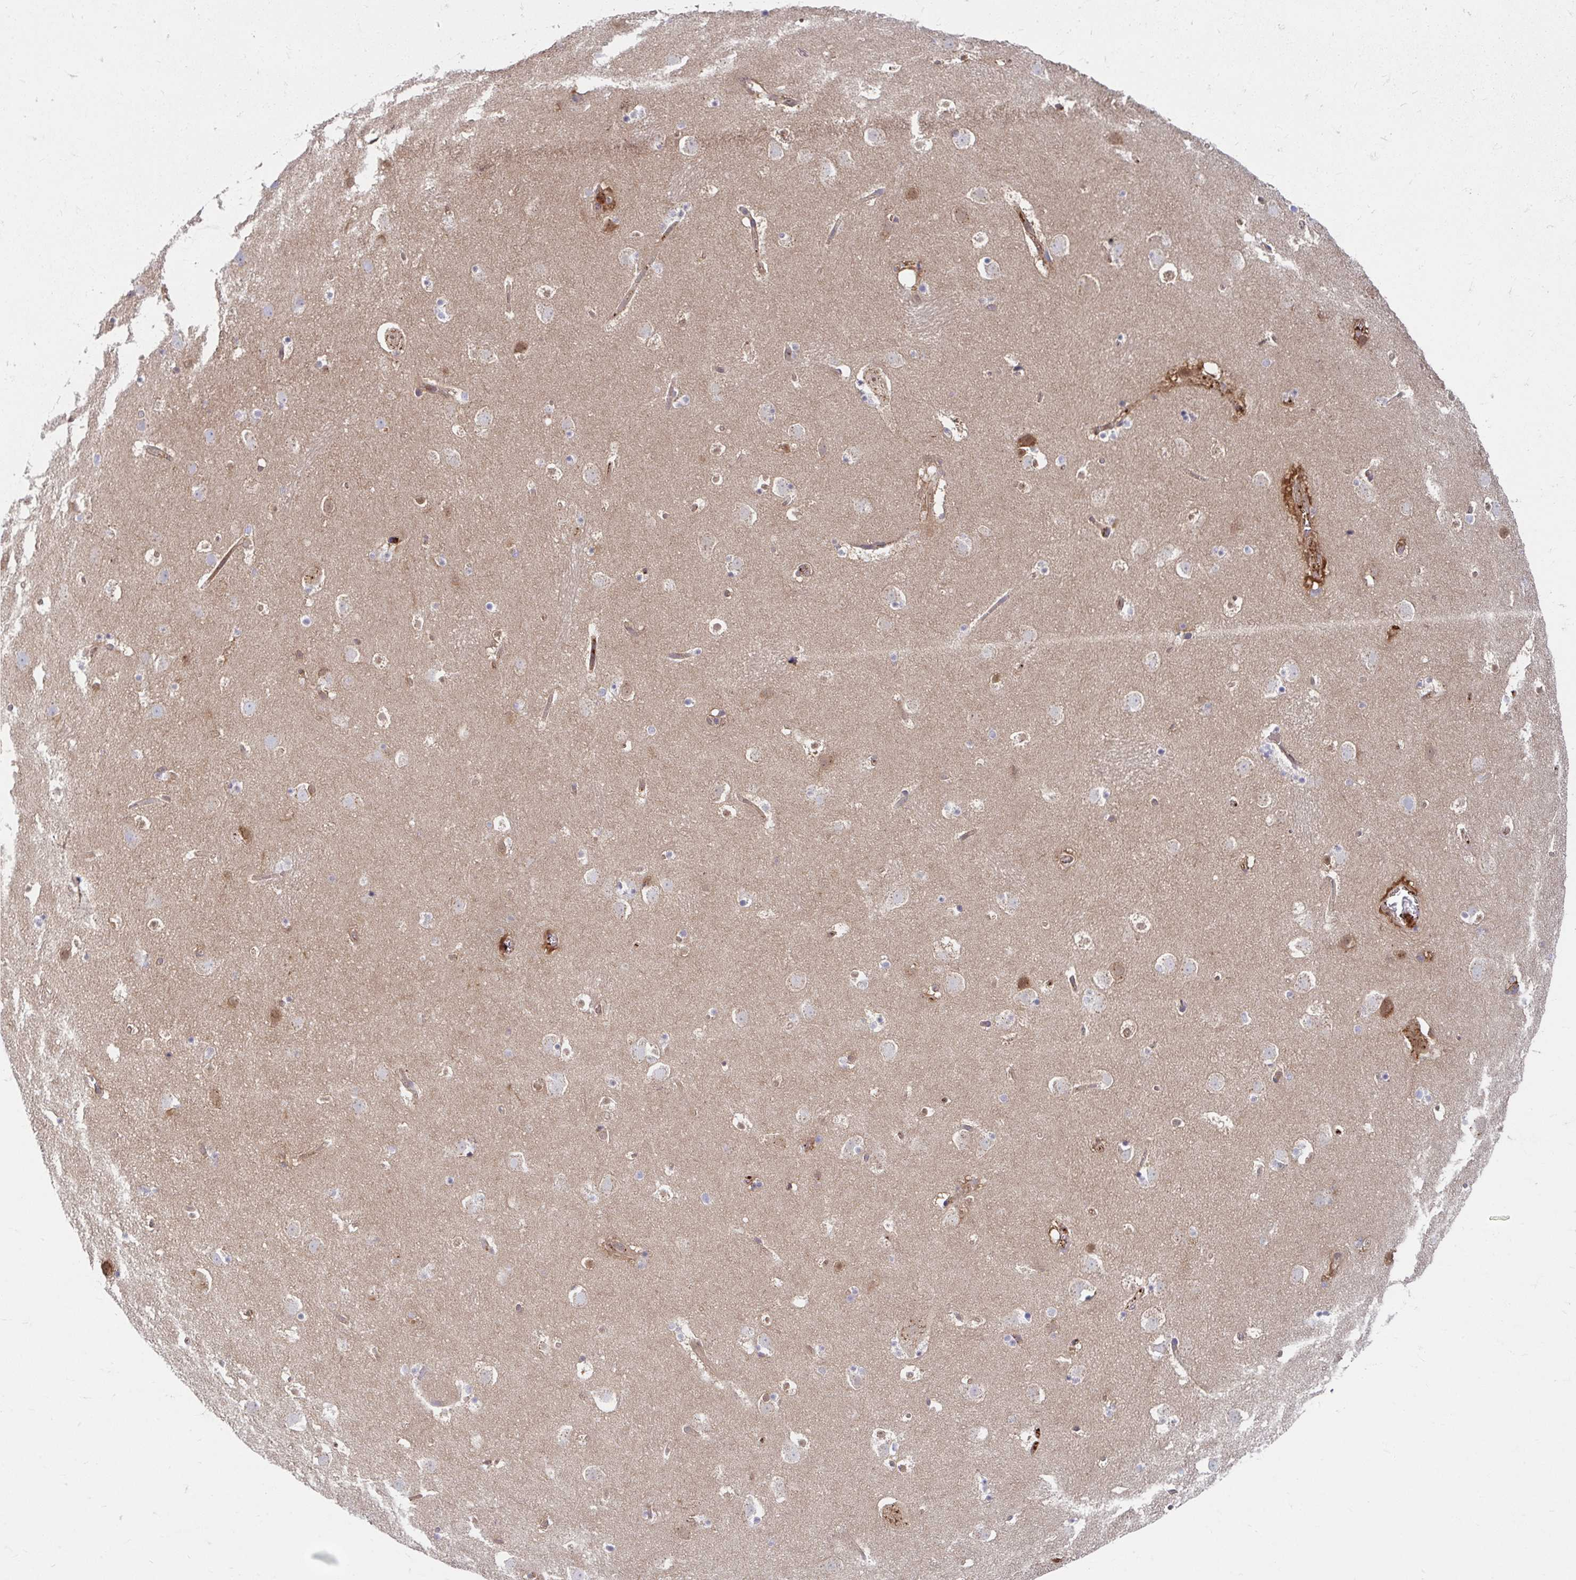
{"staining": {"intensity": "weak", "quantity": "<25%", "location": "cytoplasmic/membranous"}, "tissue": "caudate", "cell_type": "Glial cells", "image_type": "normal", "snomed": [{"axis": "morphology", "description": "Normal tissue, NOS"}, {"axis": "topography", "description": "Lateral ventricle wall"}], "caption": "Caudate stained for a protein using immunohistochemistry (IHC) reveals no expression glial cells.", "gene": "BLVRA", "patient": {"sex": "male", "age": 37}}